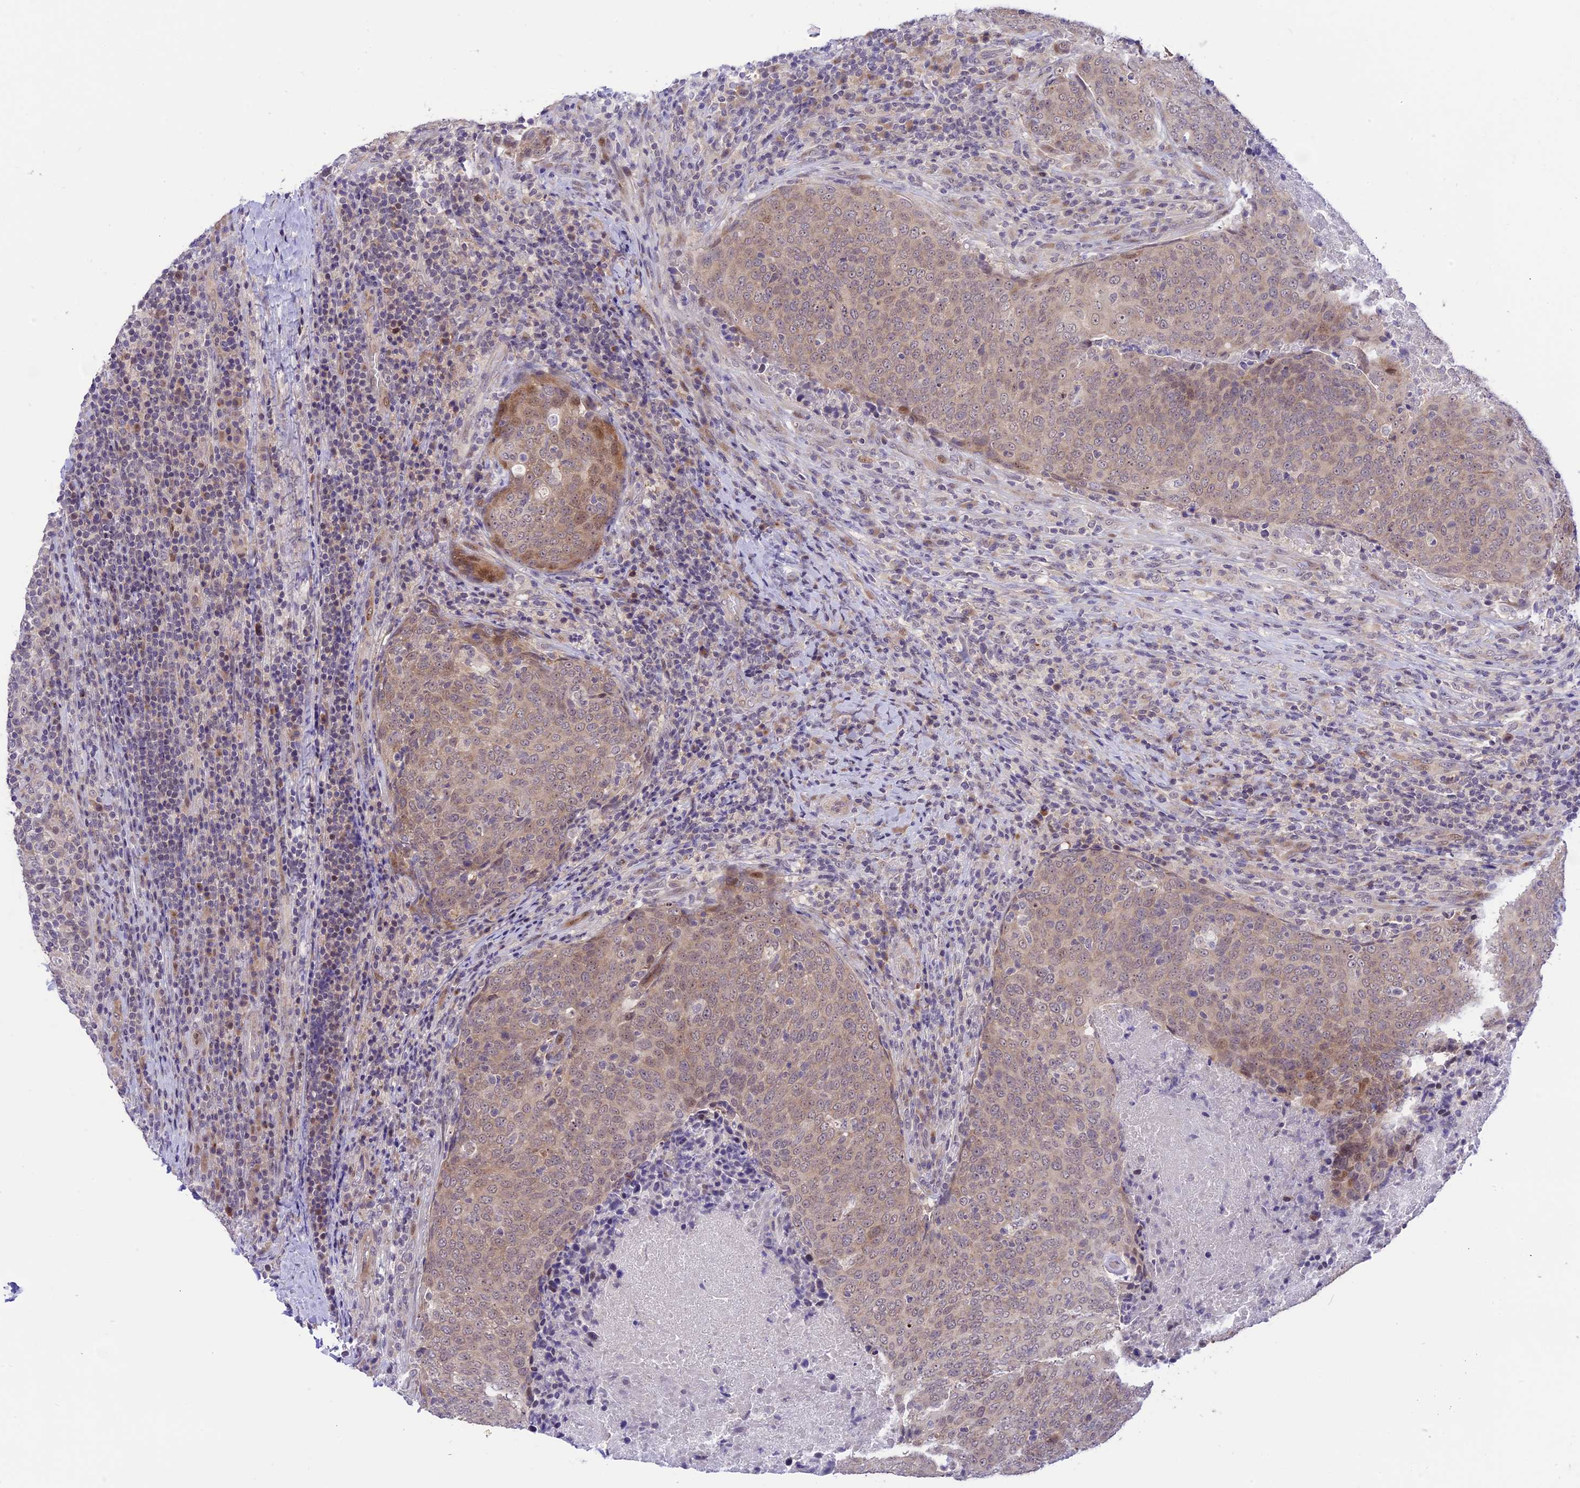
{"staining": {"intensity": "weak", "quantity": ">75%", "location": "cytoplasmic/membranous,nuclear"}, "tissue": "head and neck cancer", "cell_type": "Tumor cells", "image_type": "cancer", "snomed": [{"axis": "morphology", "description": "Squamous cell carcinoma, NOS"}, {"axis": "morphology", "description": "Squamous cell carcinoma, metastatic, NOS"}, {"axis": "topography", "description": "Lymph node"}, {"axis": "topography", "description": "Head-Neck"}], "caption": "Protein expression analysis of human head and neck squamous cell carcinoma reveals weak cytoplasmic/membranous and nuclear positivity in about >75% of tumor cells.", "gene": "ZNF837", "patient": {"sex": "male", "age": 62}}